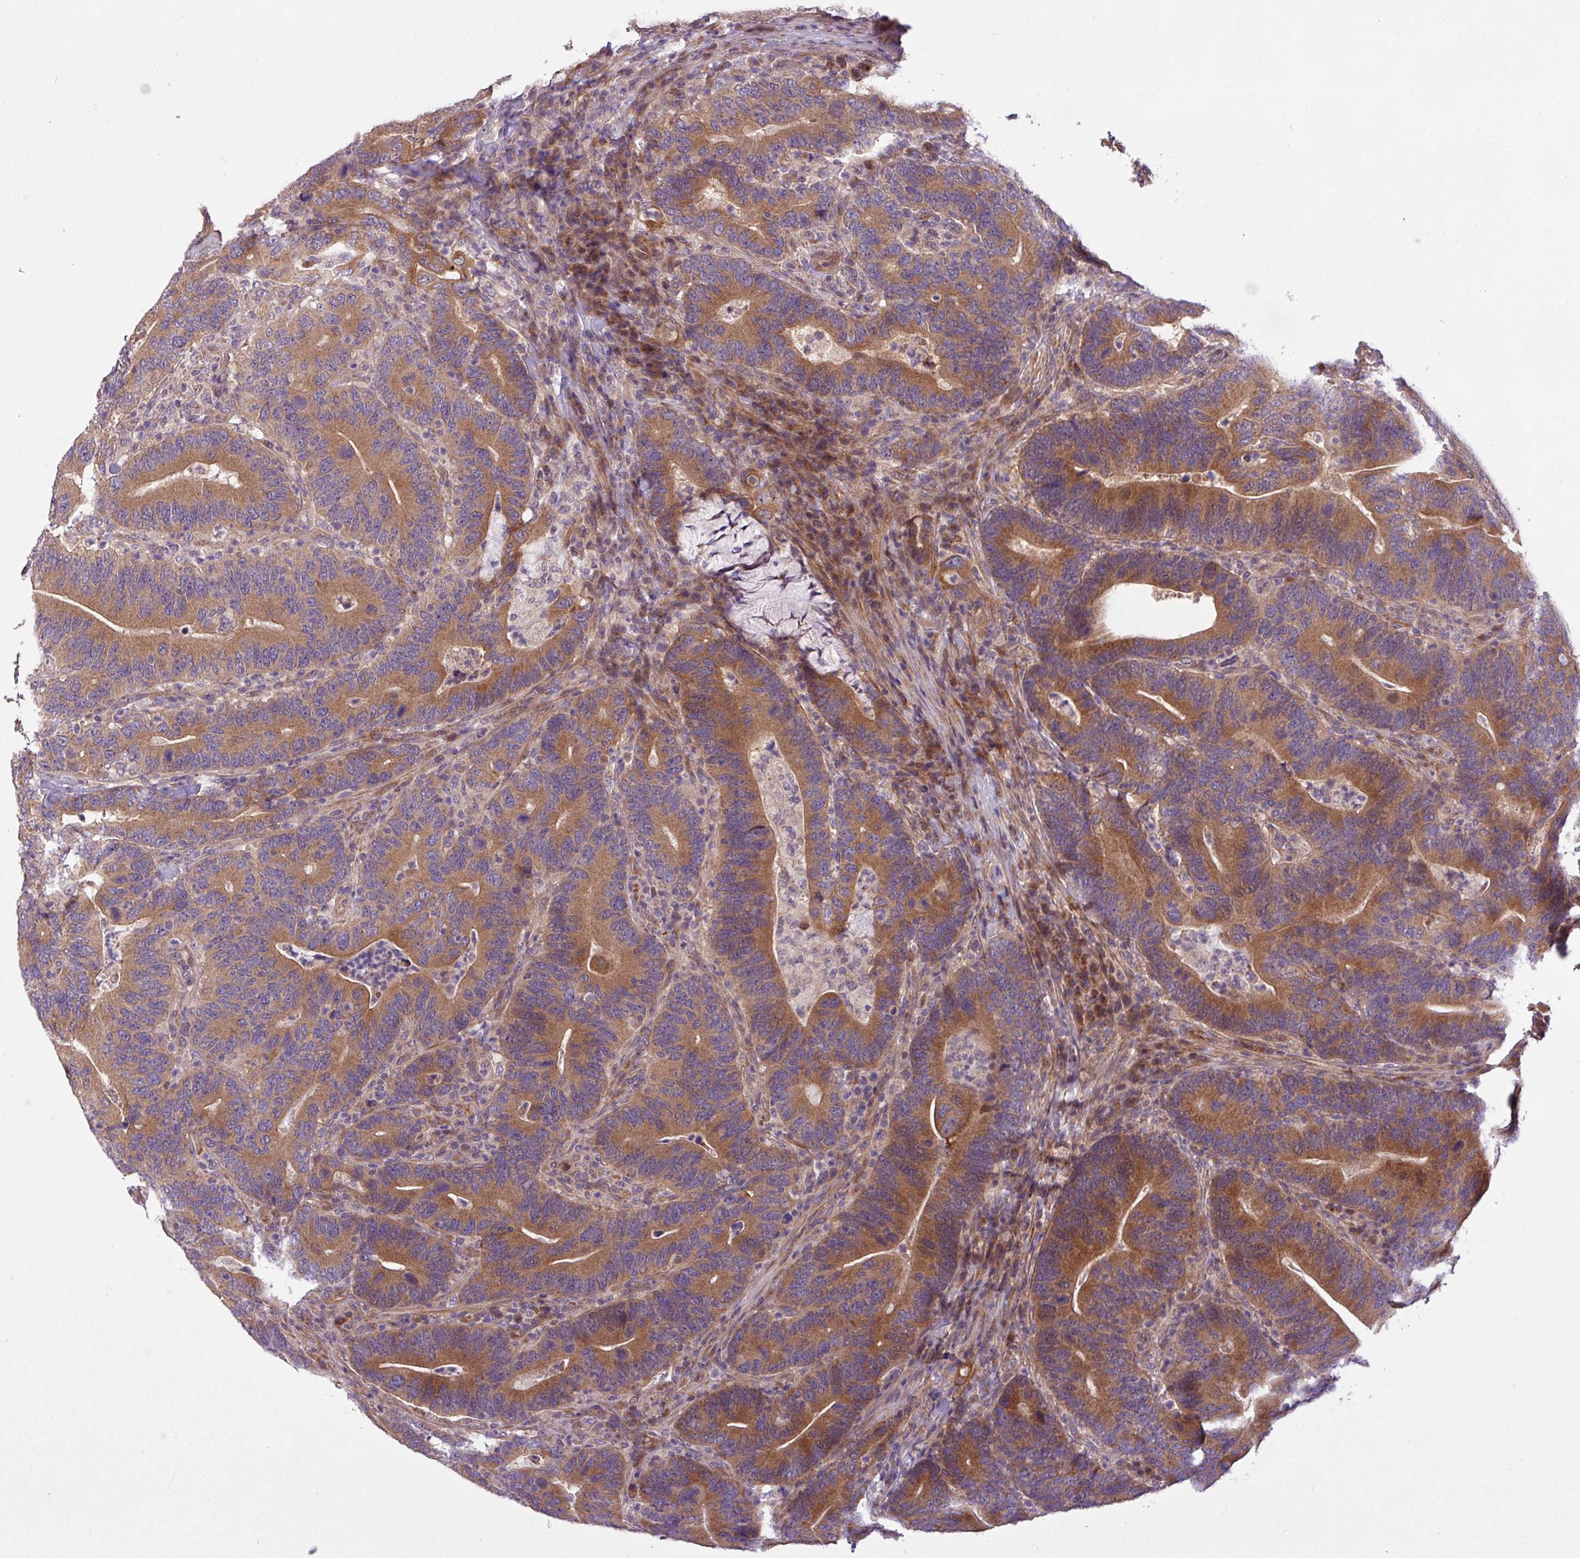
{"staining": {"intensity": "moderate", "quantity": ">75%", "location": "cytoplasmic/membranous"}, "tissue": "colorectal cancer", "cell_type": "Tumor cells", "image_type": "cancer", "snomed": [{"axis": "morphology", "description": "Adenocarcinoma, NOS"}, {"axis": "topography", "description": "Colon"}], "caption": "High-magnification brightfield microscopy of colorectal cancer (adenocarcinoma) stained with DAB (3,3'-diaminobenzidine) (brown) and counterstained with hematoxylin (blue). tumor cells exhibit moderate cytoplasmic/membranous expression is identified in approximately>75% of cells. Using DAB (3,3'-diaminobenzidine) (brown) and hematoxylin (blue) stains, captured at high magnification using brightfield microscopy.", "gene": "TIMM10B", "patient": {"sex": "female", "age": 66}}